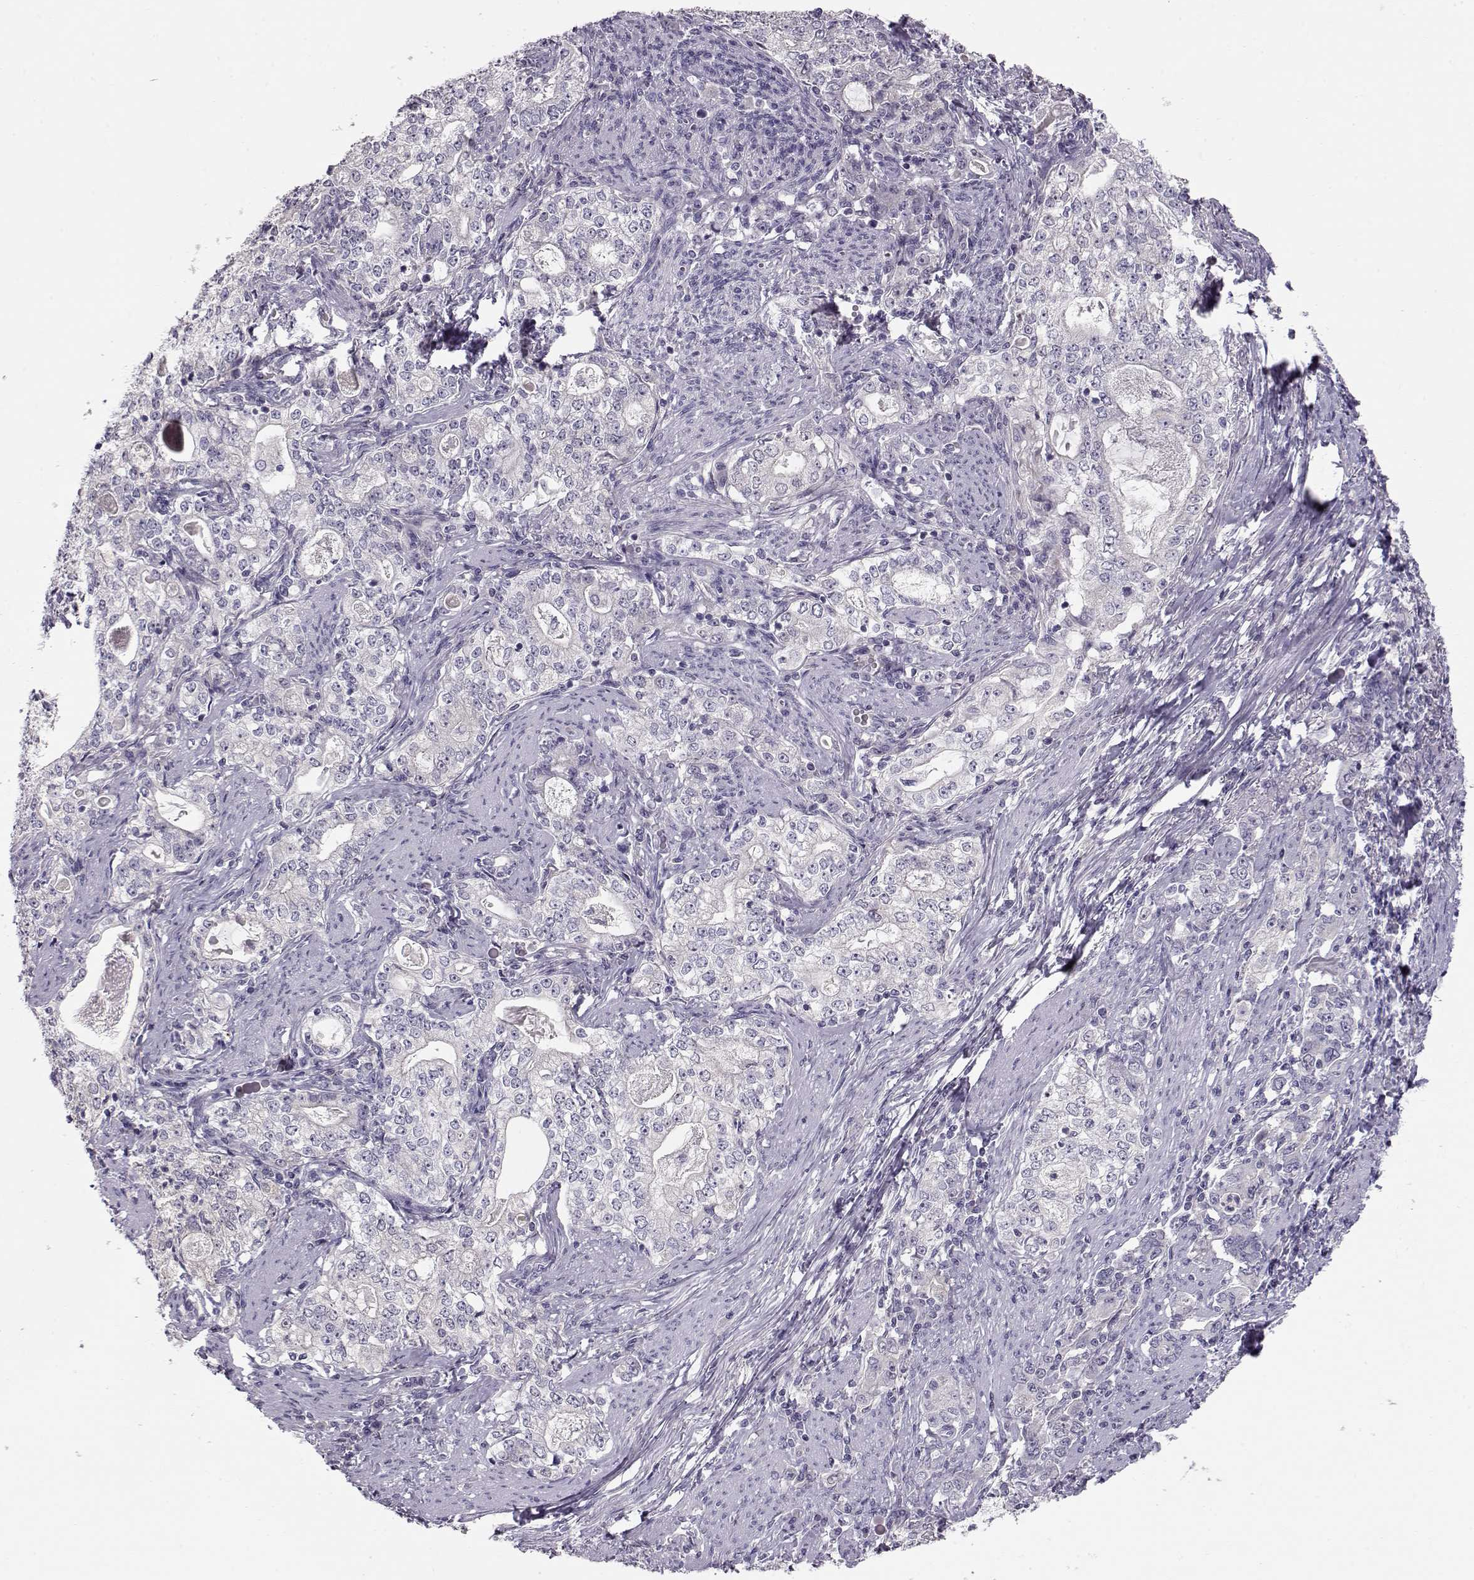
{"staining": {"intensity": "negative", "quantity": "none", "location": "none"}, "tissue": "stomach cancer", "cell_type": "Tumor cells", "image_type": "cancer", "snomed": [{"axis": "morphology", "description": "Adenocarcinoma, NOS"}, {"axis": "topography", "description": "Stomach, lower"}], "caption": "Human stomach cancer stained for a protein using immunohistochemistry (IHC) demonstrates no positivity in tumor cells.", "gene": "GRK1", "patient": {"sex": "female", "age": 72}}